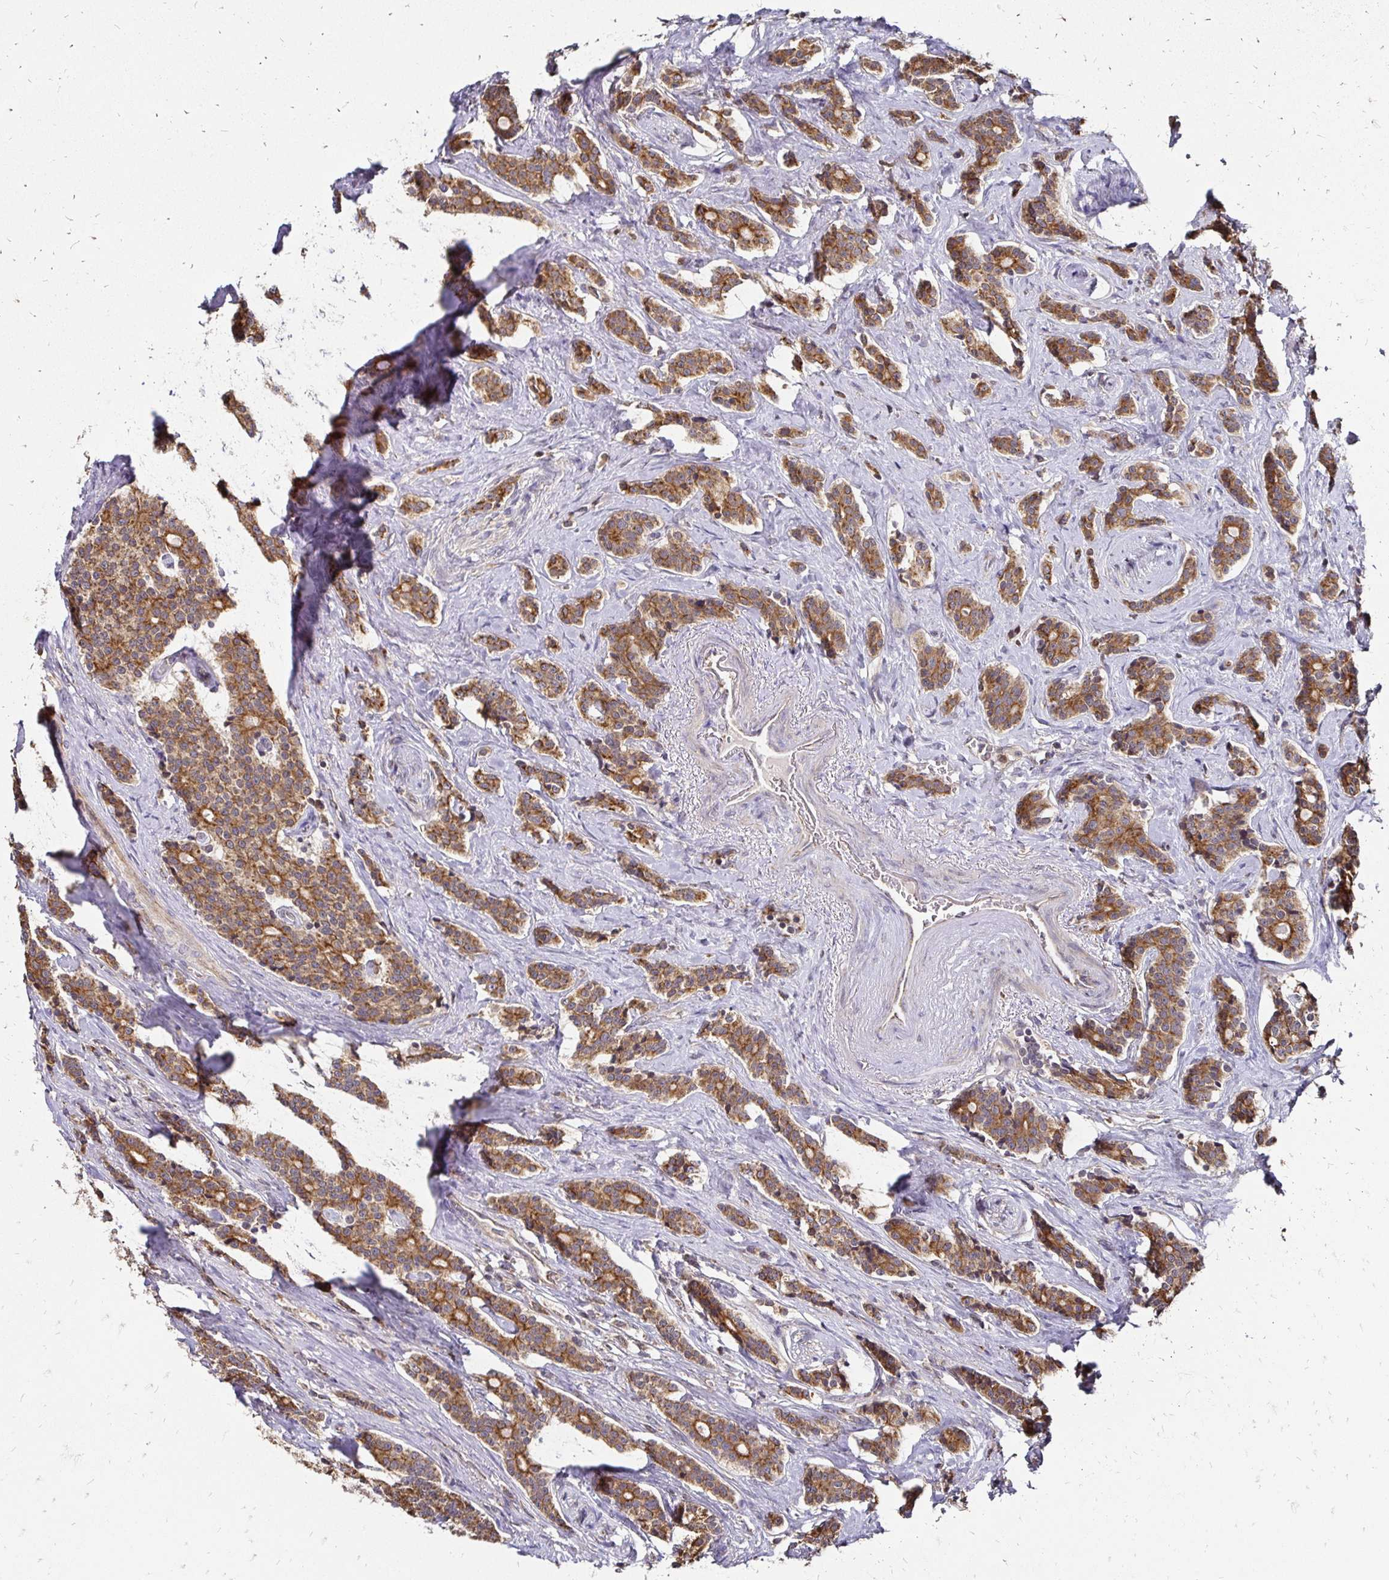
{"staining": {"intensity": "moderate", "quantity": ">75%", "location": "cytoplasmic/membranous"}, "tissue": "carcinoid", "cell_type": "Tumor cells", "image_type": "cancer", "snomed": [{"axis": "morphology", "description": "Carcinoid, malignant, NOS"}, {"axis": "topography", "description": "Small intestine"}], "caption": "Human malignant carcinoid stained for a protein (brown) reveals moderate cytoplasmic/membranous positive positivity in about >75% of tumor cells.", "gene": "ZW10", "patient": {"sex": "female", "age": 73}}